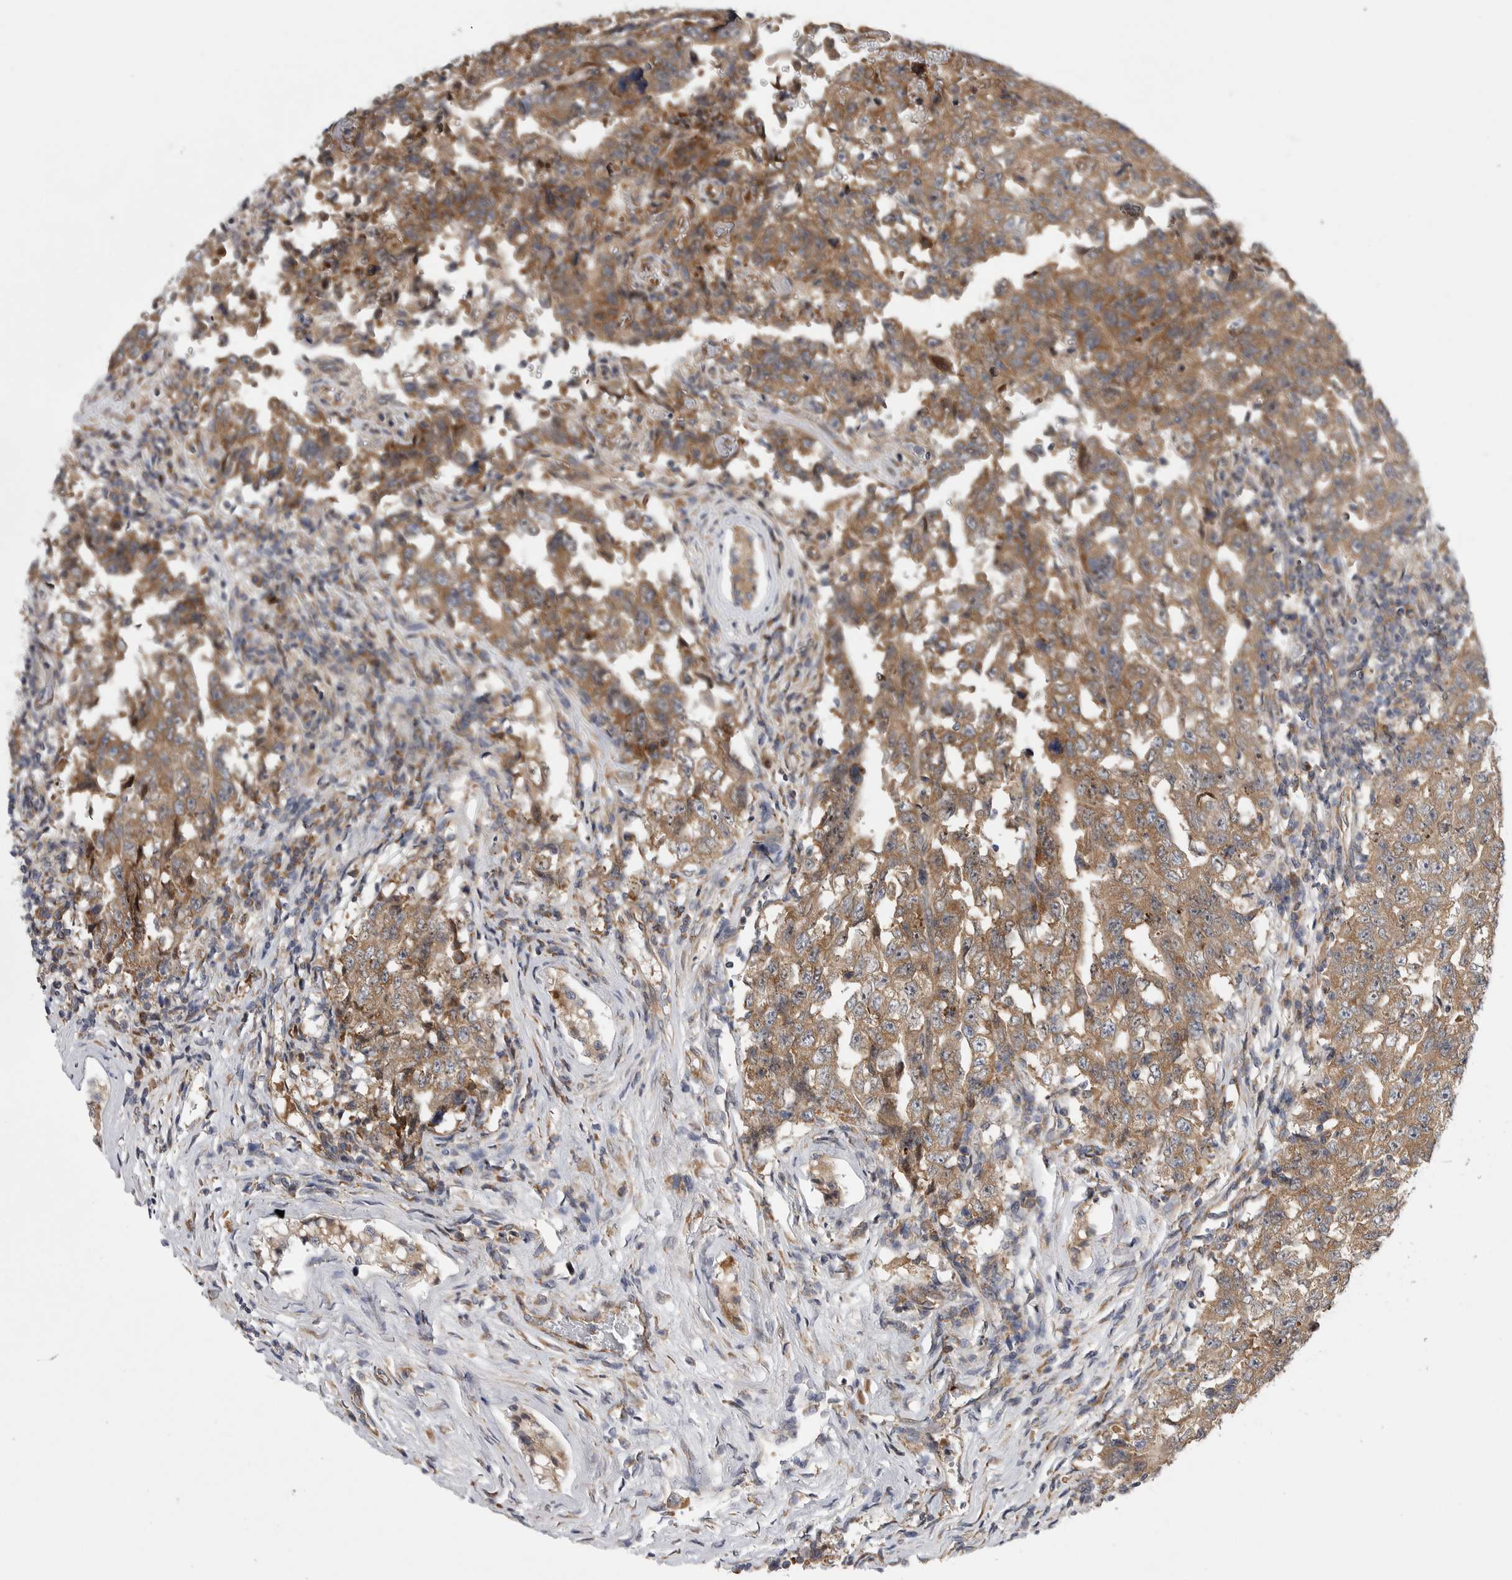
{"staining": {"intensity": "moderate", "quantity": ">75%", "location": "cytoplasmic/membranous"}, "tissue": "testis cancer", "cell_type": "Tumor cells", "image_type": "cancer", "snomed": [{"axis": "morphology", "description": "Carcinoma, Embryonal, NOS"}, {"axis": "topography", "description": "Testis"}], "caption": "Moderate cytoplasmic/membranous staining for a protein is present in about >75% of tumor cells of testis cancer (embryonal carcinoma) using IHC.", "gene": "FBXO43", "patient": {"sex": "male", "age": 26}}